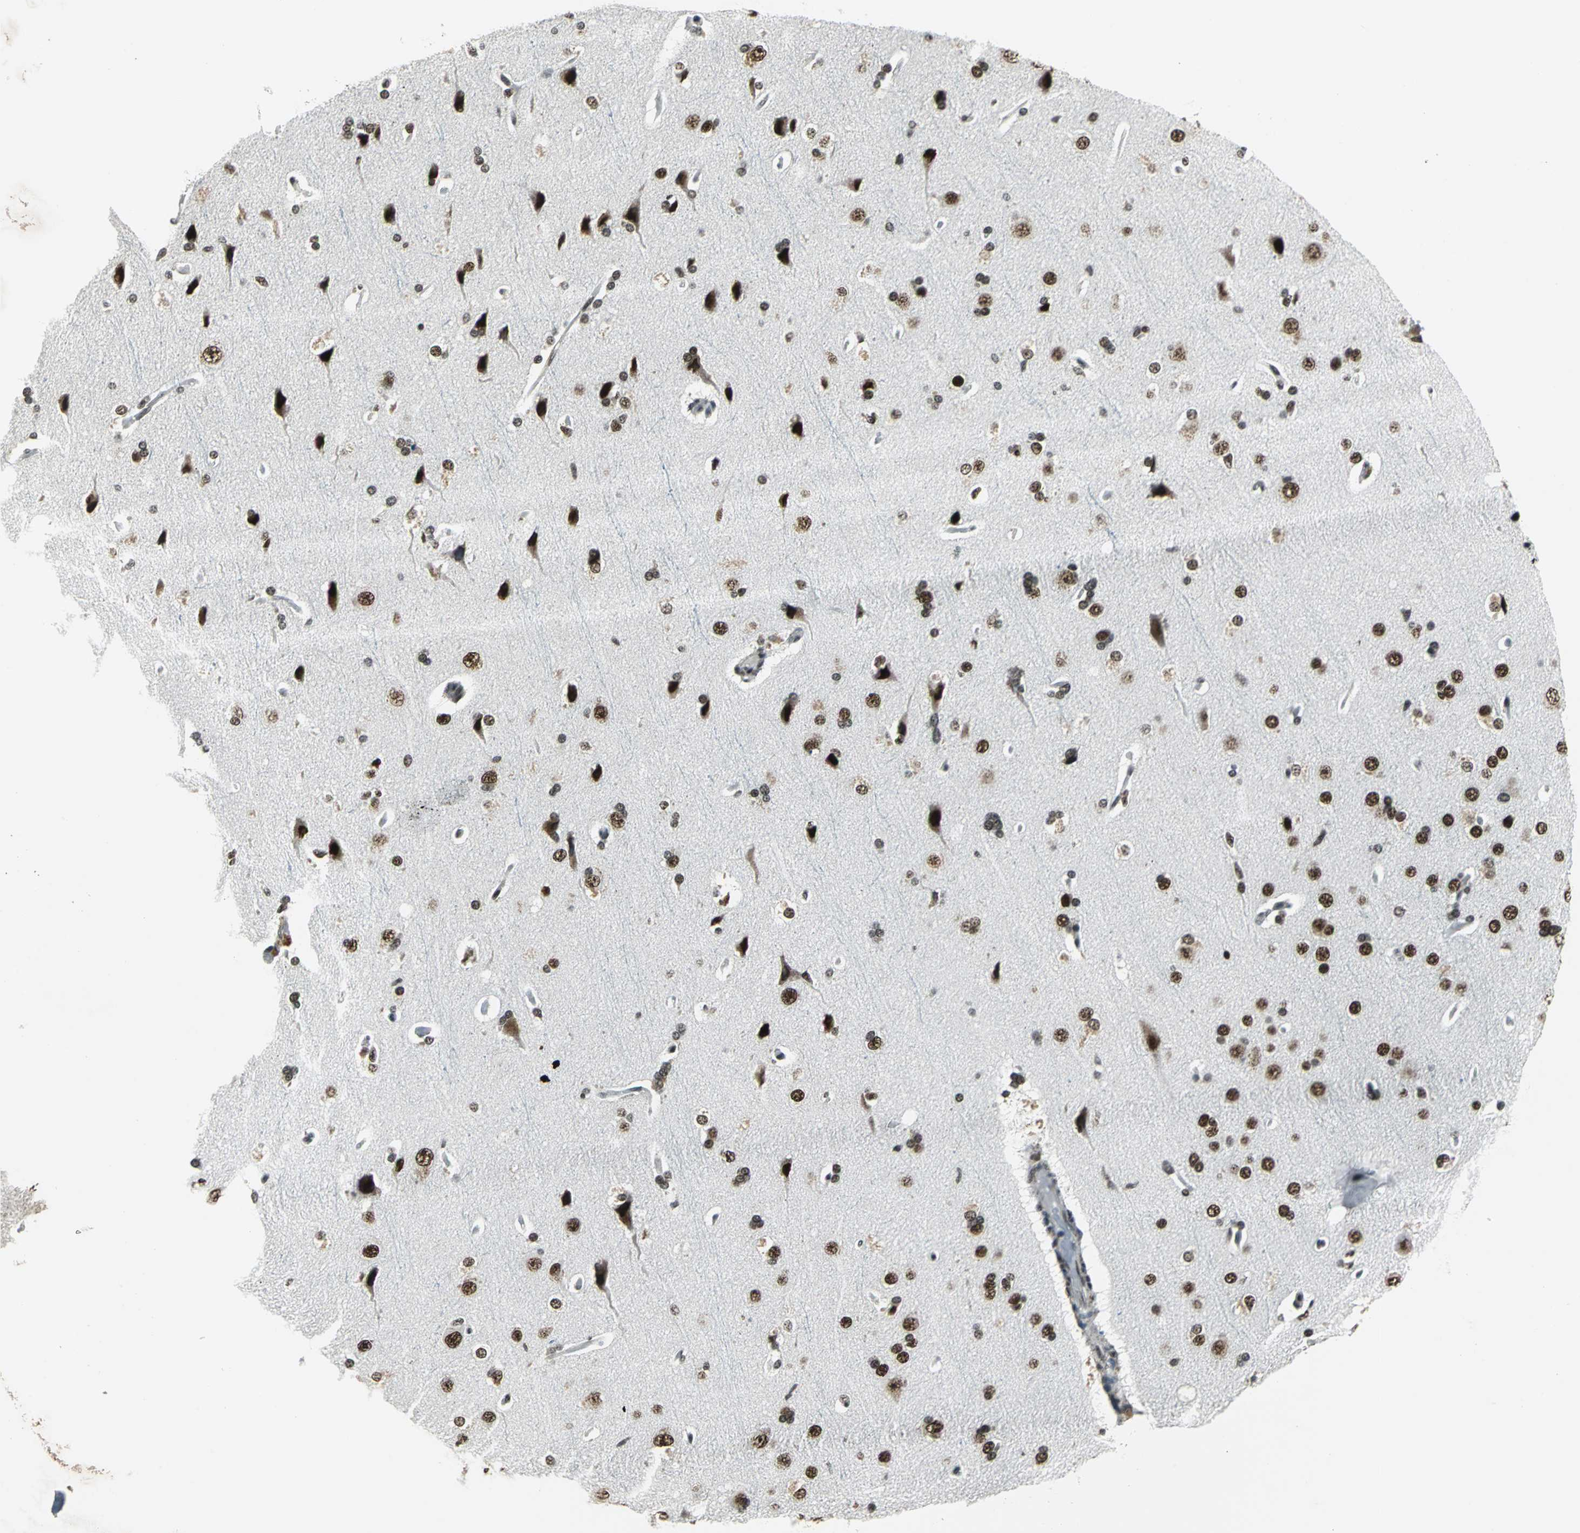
{"staining": {"intensity": "weak", "quantity": ">75%", "location": "cytoplasmic/membranous,nuclear"}, "tissue": "cerebral cortex", "cell_type": "Endothelial cells", "image_type": "normal", "snomed": [{"axis": "morphology", "description": "Normal tissue, NOS"}, {"axis": "topography", "description": "Cerebral cortex"}], "caption": "An image showing weak cytoplasmic/membranous,nuclear expression in about >75% of endothelial cells in benign cerebral cortex, as visualized by brown immunohistochemical staining.", "gene": "BCLAF1", "patient": {"sex": "male", "age": 62}}